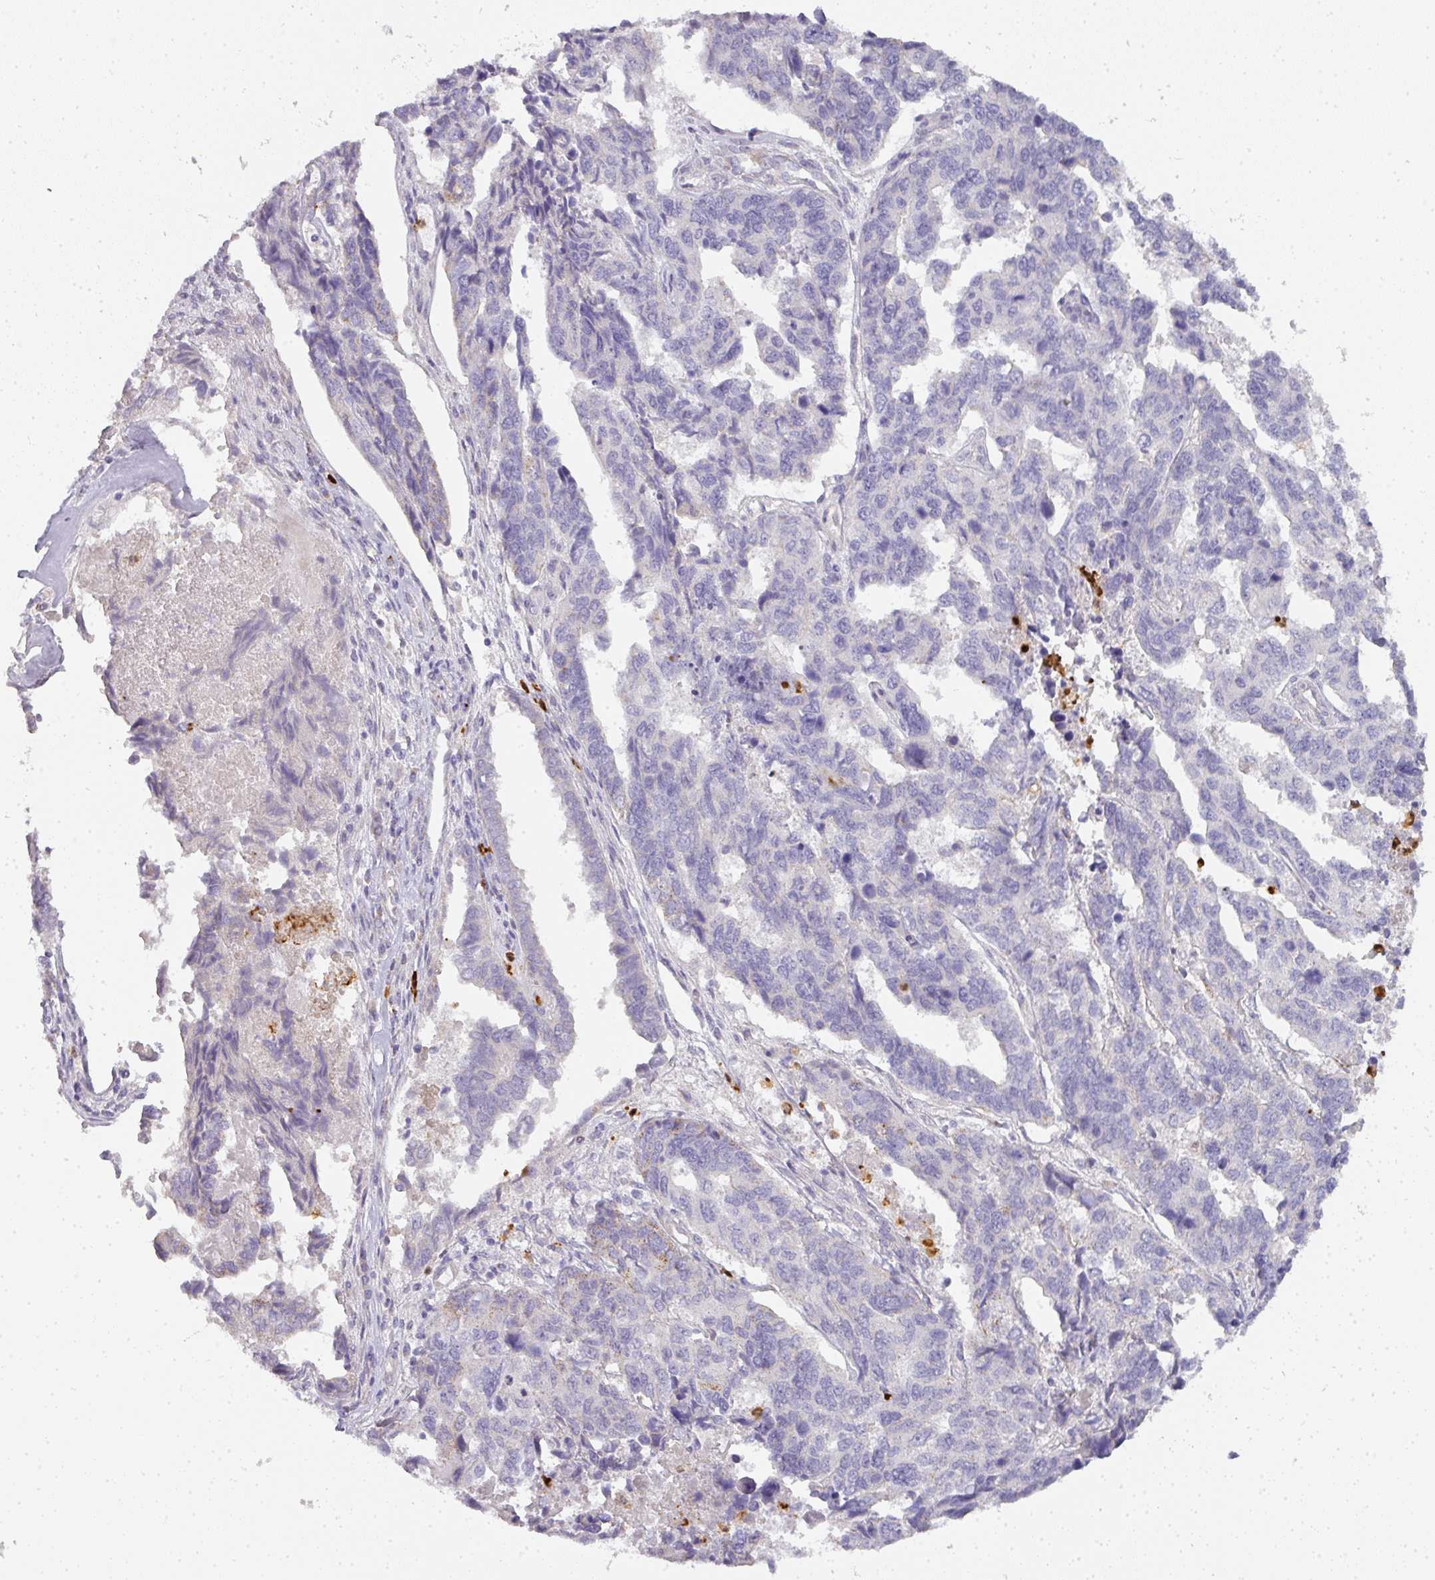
{"staining": {"intensity": "negative", "quantity": "none", "location": "none"}, "tissue": "endometrial cancer", "cell_type": "Tumor cells", "image_type": "cancer", "snomed": [{"axis": "morphology", "description": "Adenocarcinoma, NOS"}, {"axis": "topography", "description": "Endometrium"}], "caption": "IHC of human endometrial adenocarcinoma demonstrates no positivity in tumor cells.", "gene": "HHEX", "patient": {"sex": "female", "age": 73}}